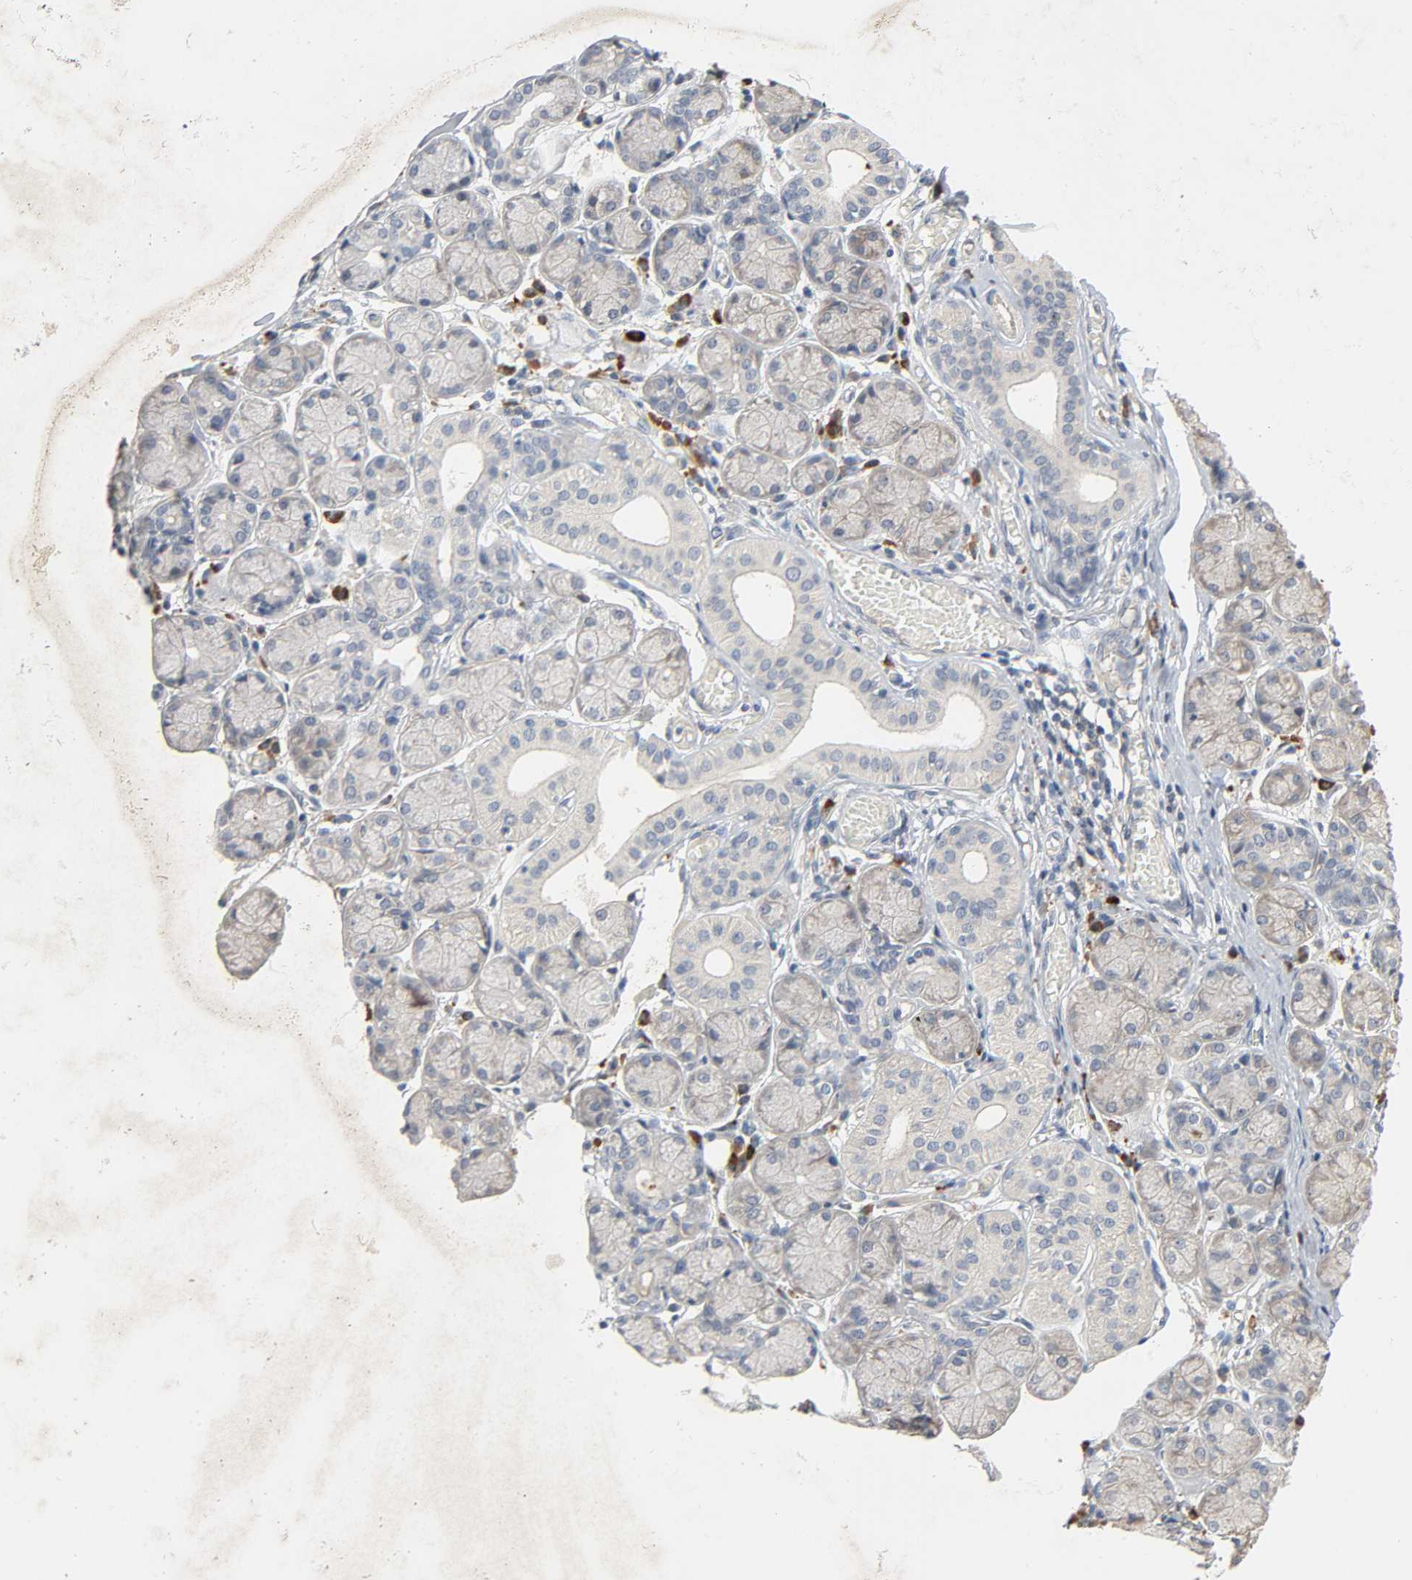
{"staining": {"intensity": "weak", "quantity": "<25%", "location": "cytoplasmic/membranous"}, "tissue": "salivary gland", "cell_type": "Glandular cells", "image_type": "normal", "snomed": [{"axis": "morphology", "description": "Normal tissue, NOS"}, {"axis": "topography", "description": "Salivary gland"}], "caption": "Immunohistochemistry (IHC) of unremarkable salivary gland exhibits no staining in glandular cells.", "gene": "CD4", "patient": {"sex": "female", "age": 24}}